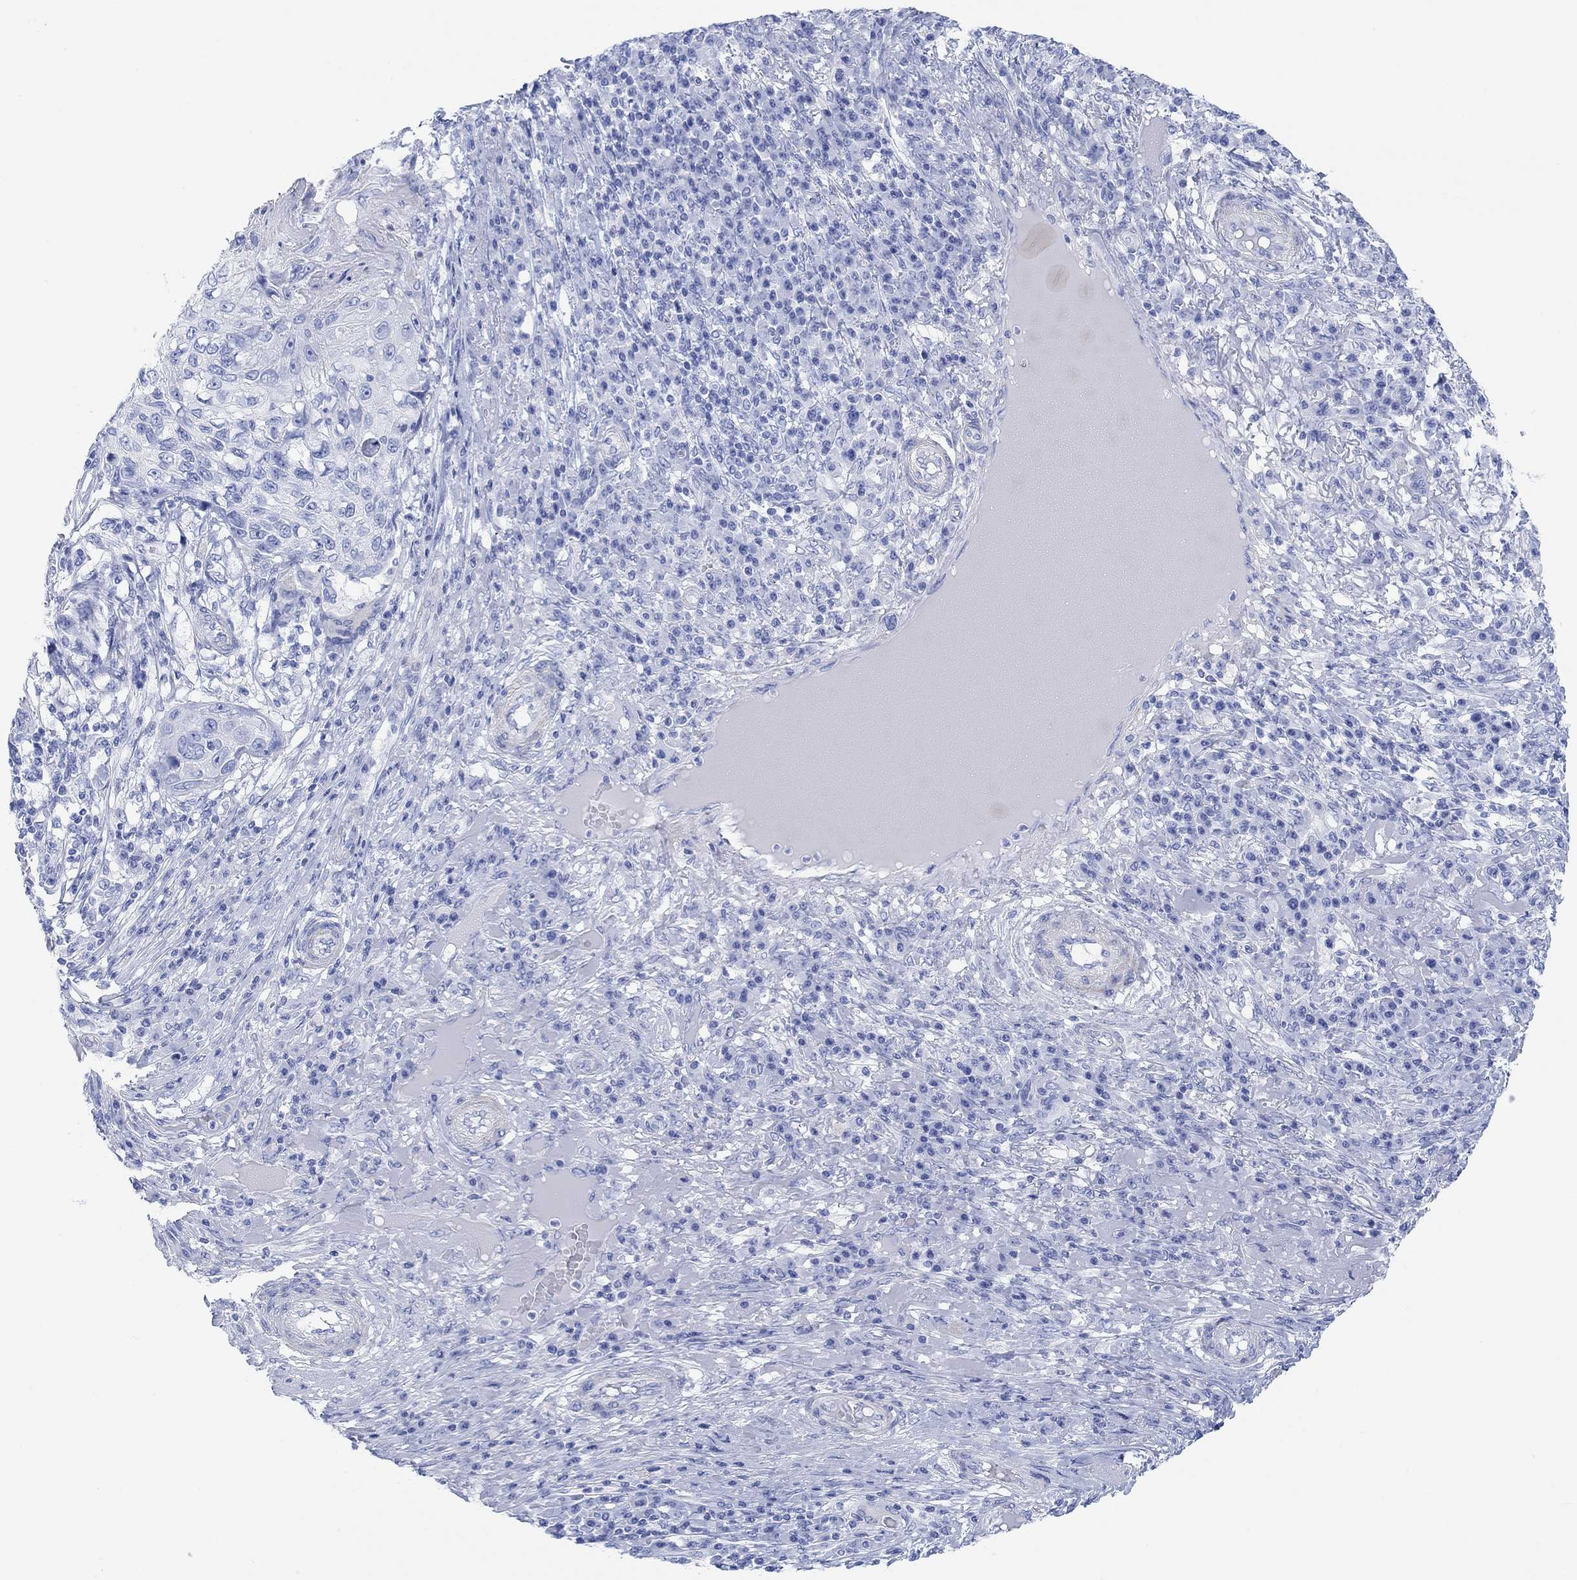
{"staining": {"intensity": "negative", "quantity": "none", "location": "none"}, "tissue": "skin cancer", "cell_type": "Tumor cells", "image_type": "cancer", "snomed": [{"axis": "morphology", "description": "Squamous cell carcinoma, NOS"}, {"axis": "topography", "description": "Skin"}], "caption": "A high-resolution image shows immunohistochemistry (IHC) staining of skin squamous cell carcinoma, which reveals no significant expression in tumor cells.", "gene": "ANKRD33", "patient": {"sex": "male", "age": 92}}